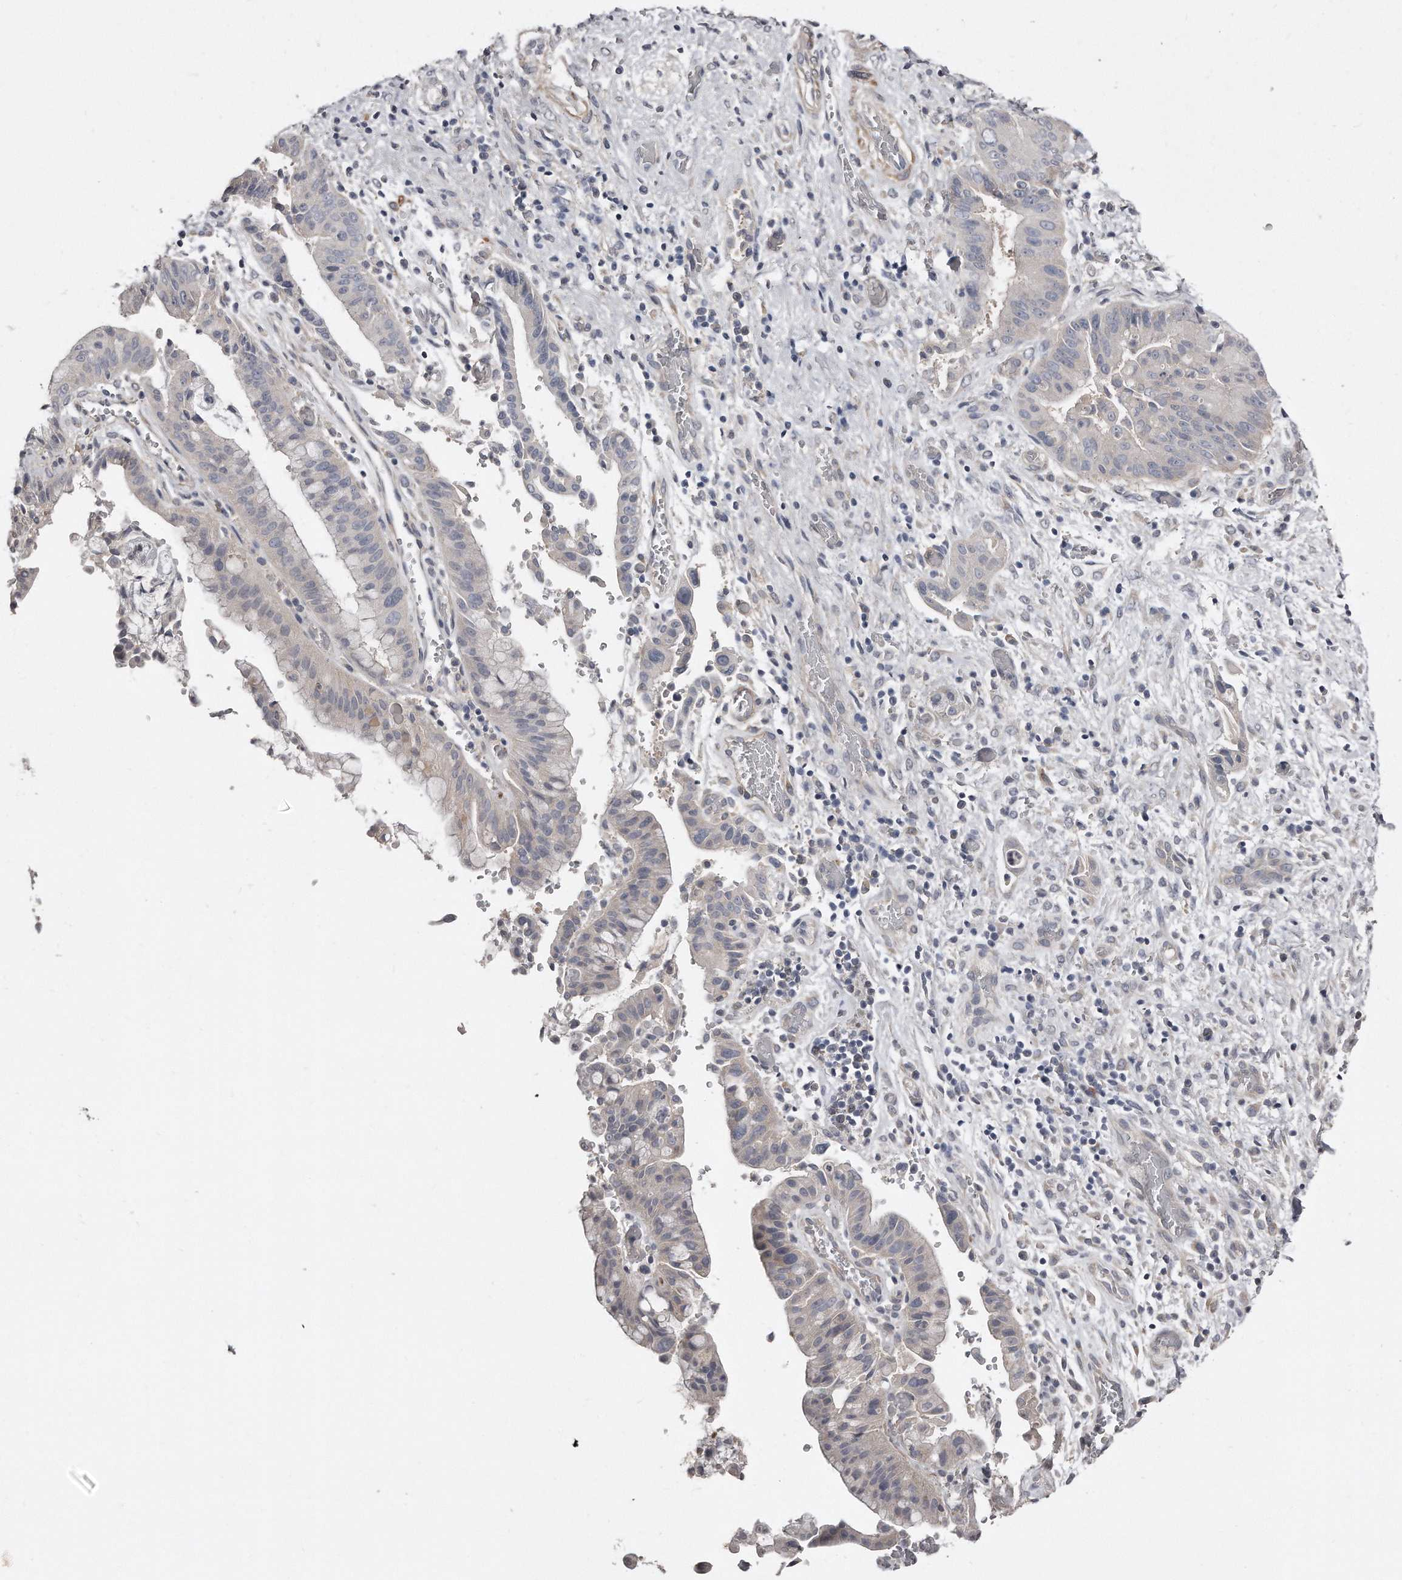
{"staining": {"intensity": "negative", "quantity": "none", "location": "none"}, "tissue": "liver cancer", "cell_type": "Tumor cells", "image_type": "cancer", "snomed": [{"axis": "morphology", "description": "Cholangiocarcinoma"}, {"axis": "topography", "description": "Liver"}], "caption": "Liver cancer (cholangiocarcinoma) was stained to show a protein in brown. There is no significant positivity in tumor cells.", "gene": "LMOD1", "patient": {"sex": "female", "age": 54}}